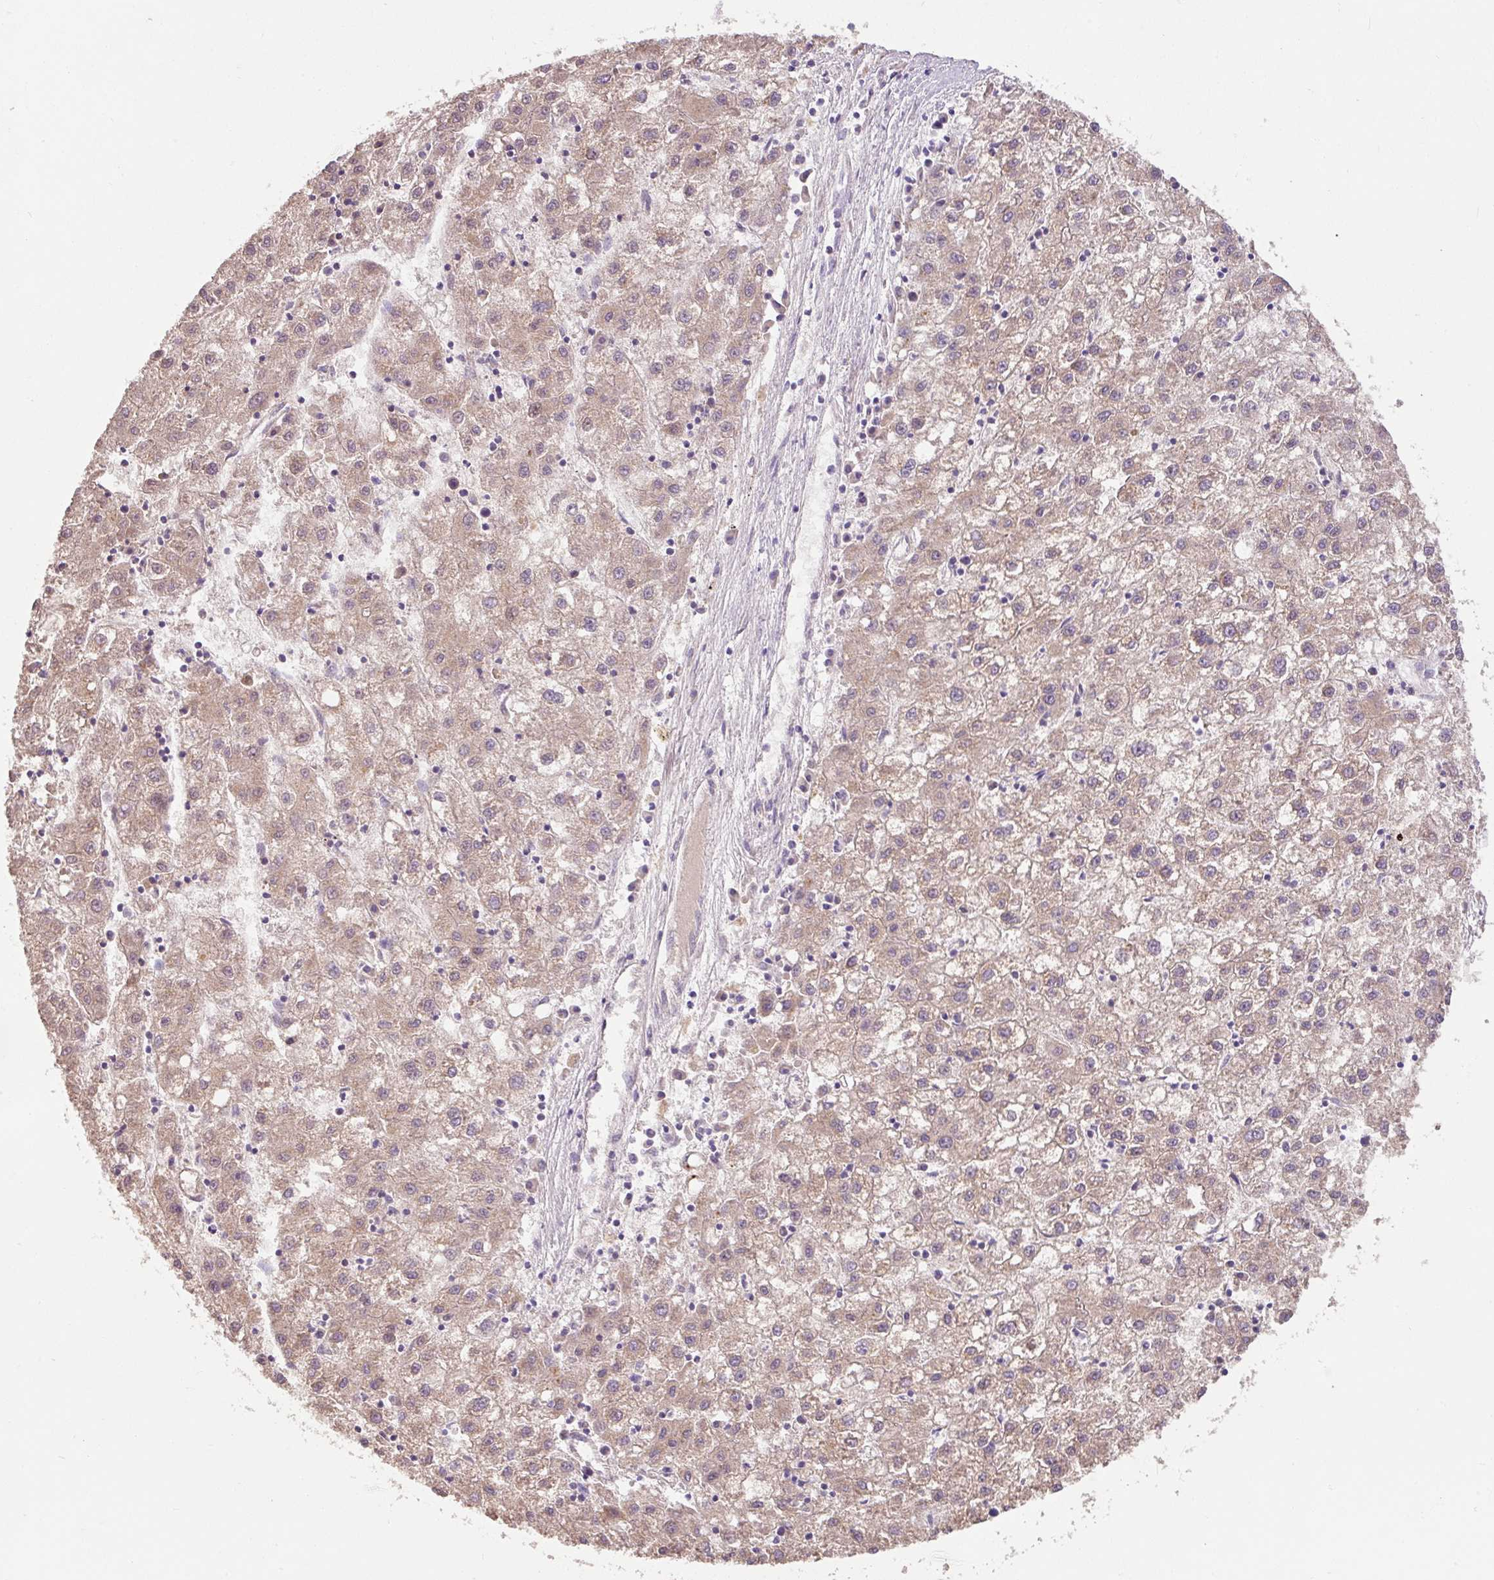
{"staining": {"intensity": "moderate", "quantity": ">75%", "location": "cytoplasmic/membranous"}, "tissue": "liver cancer", "cell_type": "Tumor cells", "image_type": "cancer", "snomed": [{"axis": "morphology", "description": "Carcinoma, Hepatocellular, NOS"}, {"axis": "topography", "description": "Liver"}], "caption": "Liver hepatocellular carcinoma stained with IHC exhibits moderate cytoplasmic/membranous staining in about >75% of tumor cells.", "gene": "SARS2", "patient": {"sex": "male", "age": 72}}